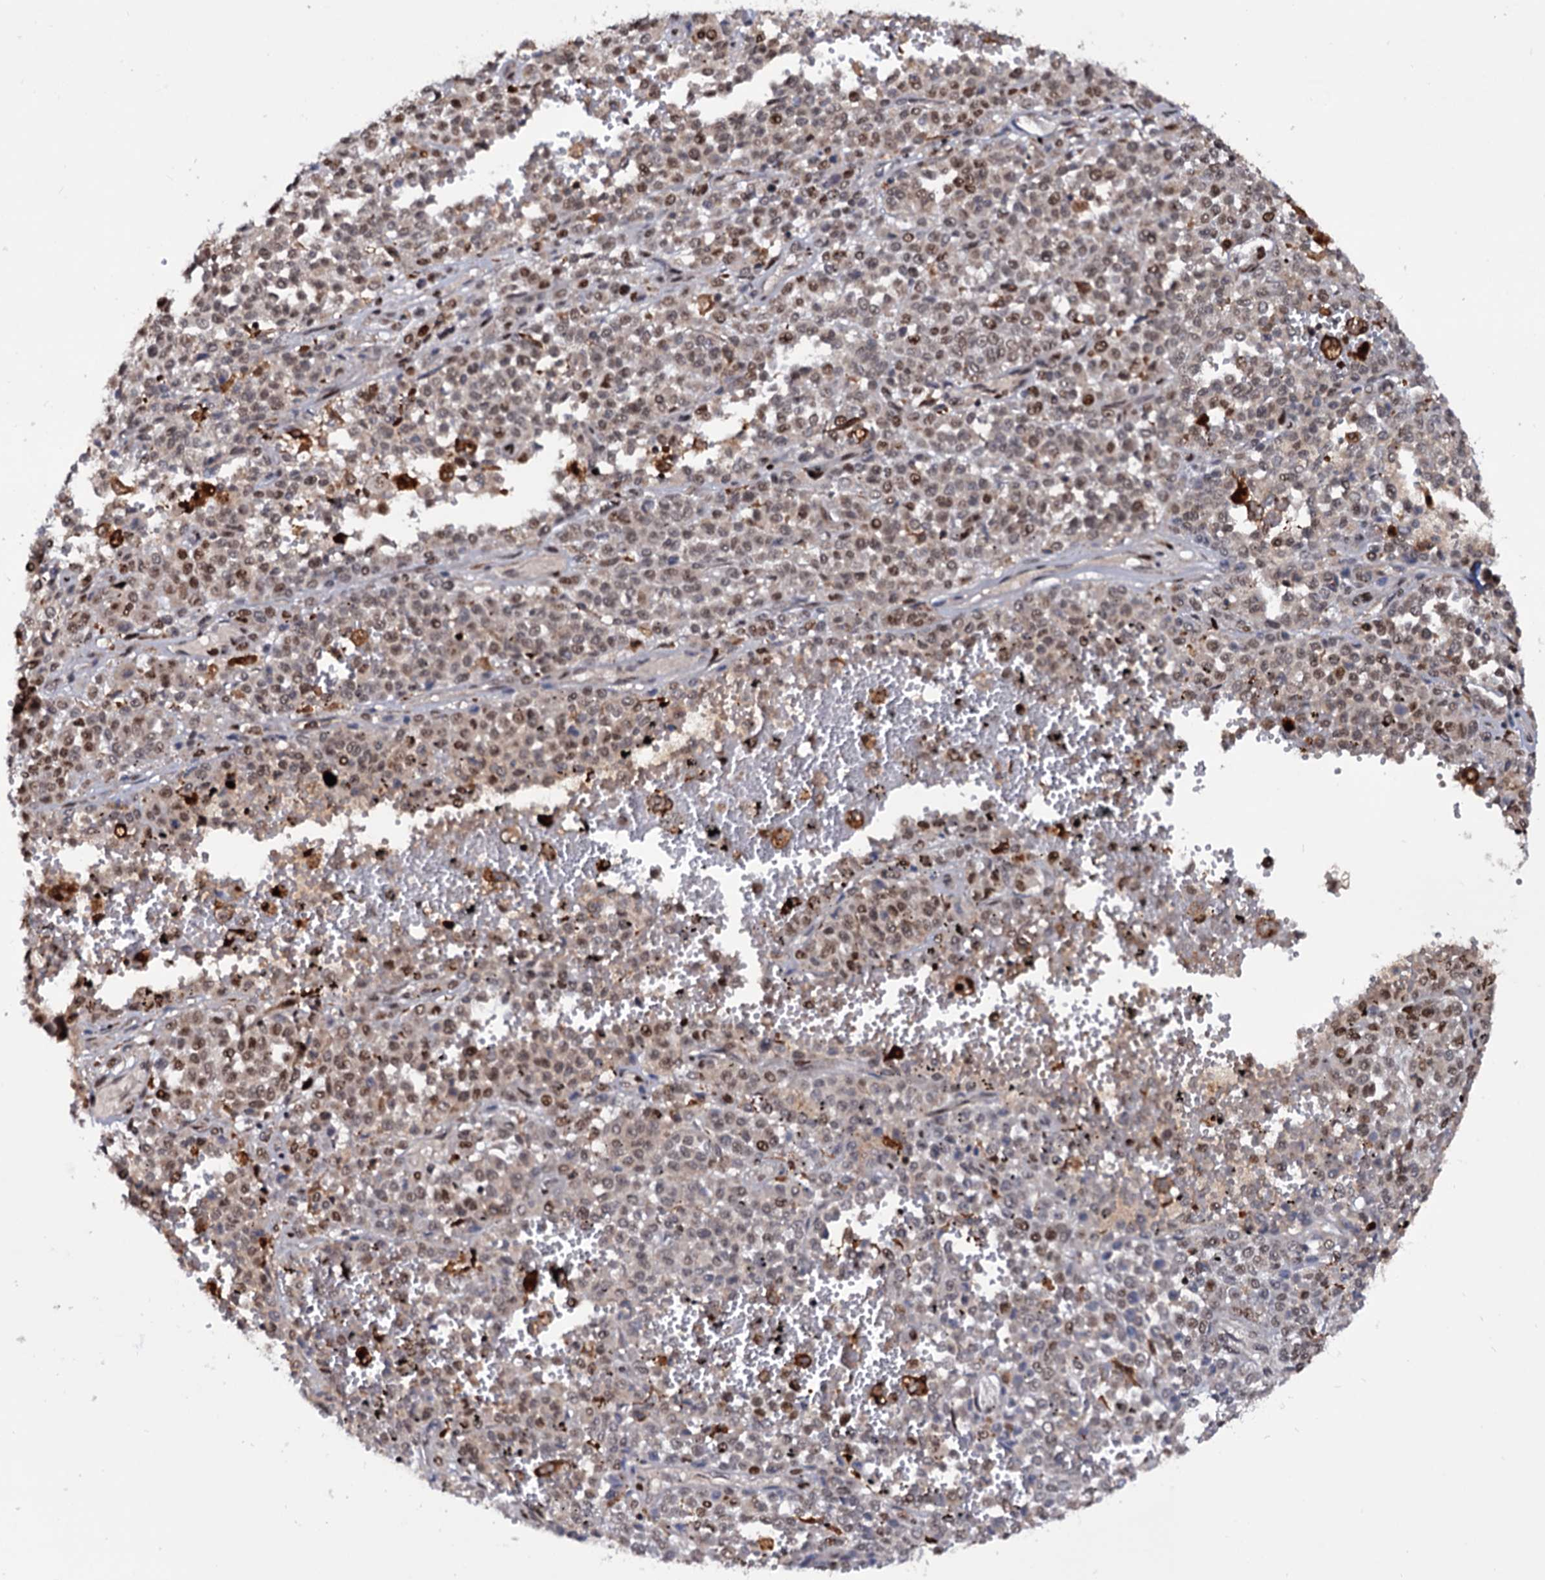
{"staining": {"intensity": "moderate", "quantity": ">75%", "location": "nuclear"}, "tissue": "melanoma", "cell_type": "Tumor cells", "image_type": "cancer", "snomed": [{"axis": "morphology", "description": "Malignant melanoma, Metastatic site"}, {"axis": "topography", "description": "Pancreas"}], "caption": "A high-resolution image shows IHC staining of malignant melanoma (metastatic site), which demonstrates moderate nuclear staining in approximately >75% of tumor cells. (brown staining indicates protein expression, while blue staining denotes nuclei).", "gene": "RNASEH2B", "patient": {"sex": "female", "age": 30}}